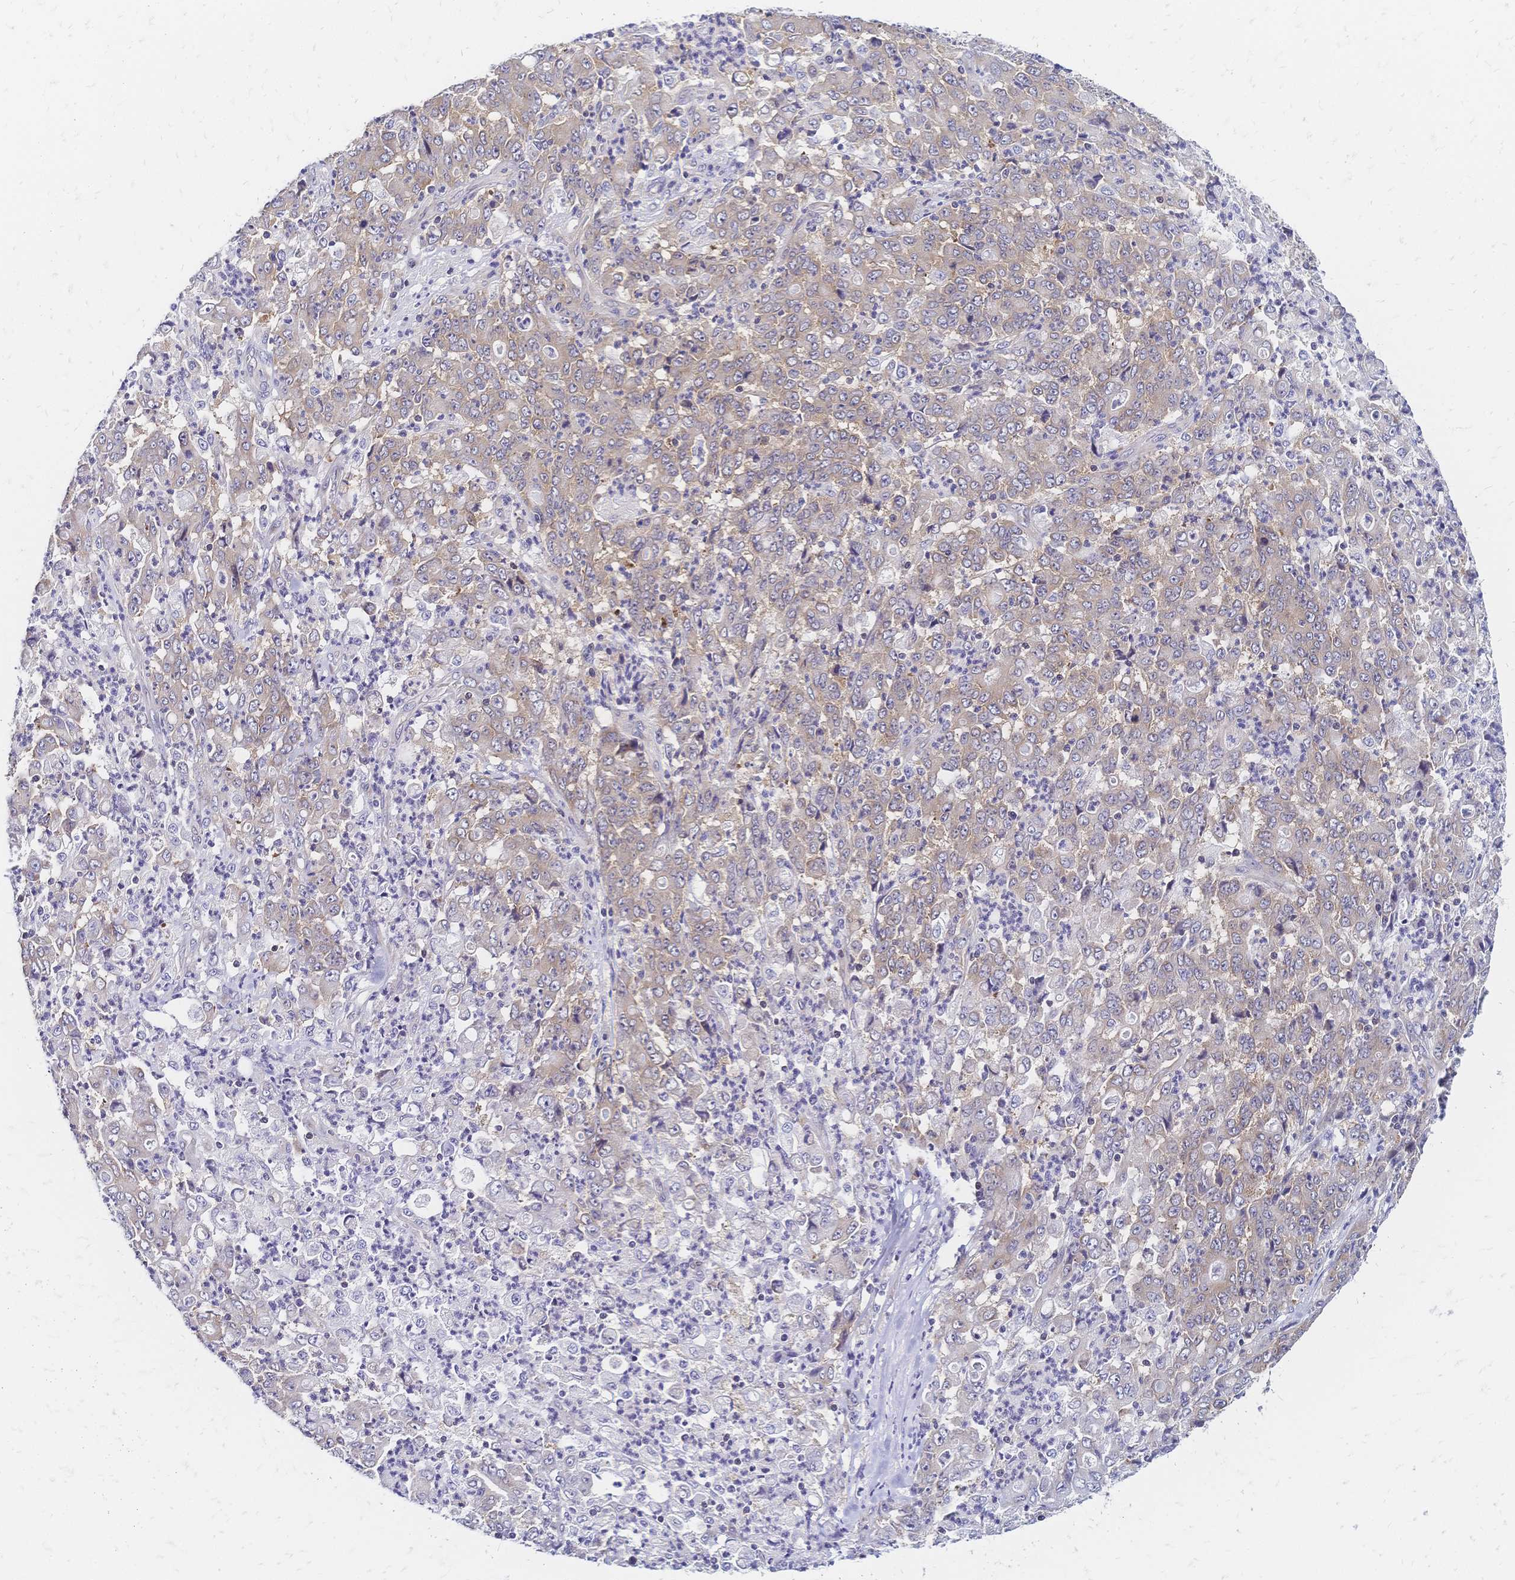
{"staining": {"intensity": "negative", "quantity": "none", "location": "none"}, "tissue": "stomach cancer", "cell_type": "Tumor cells", "image_type": "cancer", "snomed": [{"axis": "morphology", "description": "Adenocarcinoma, NOS"}, {"axis": "topography", "description": "Stomach, lower"}], "caption": "High power microscopy image of an immunohistochemistry (IHC) histopathology image of stomach cancer (adenocarcinoma), revealing no significant staining in tumor cells.", "gene": "CBX7", "patient": {"sex": "female", "age": 71}}